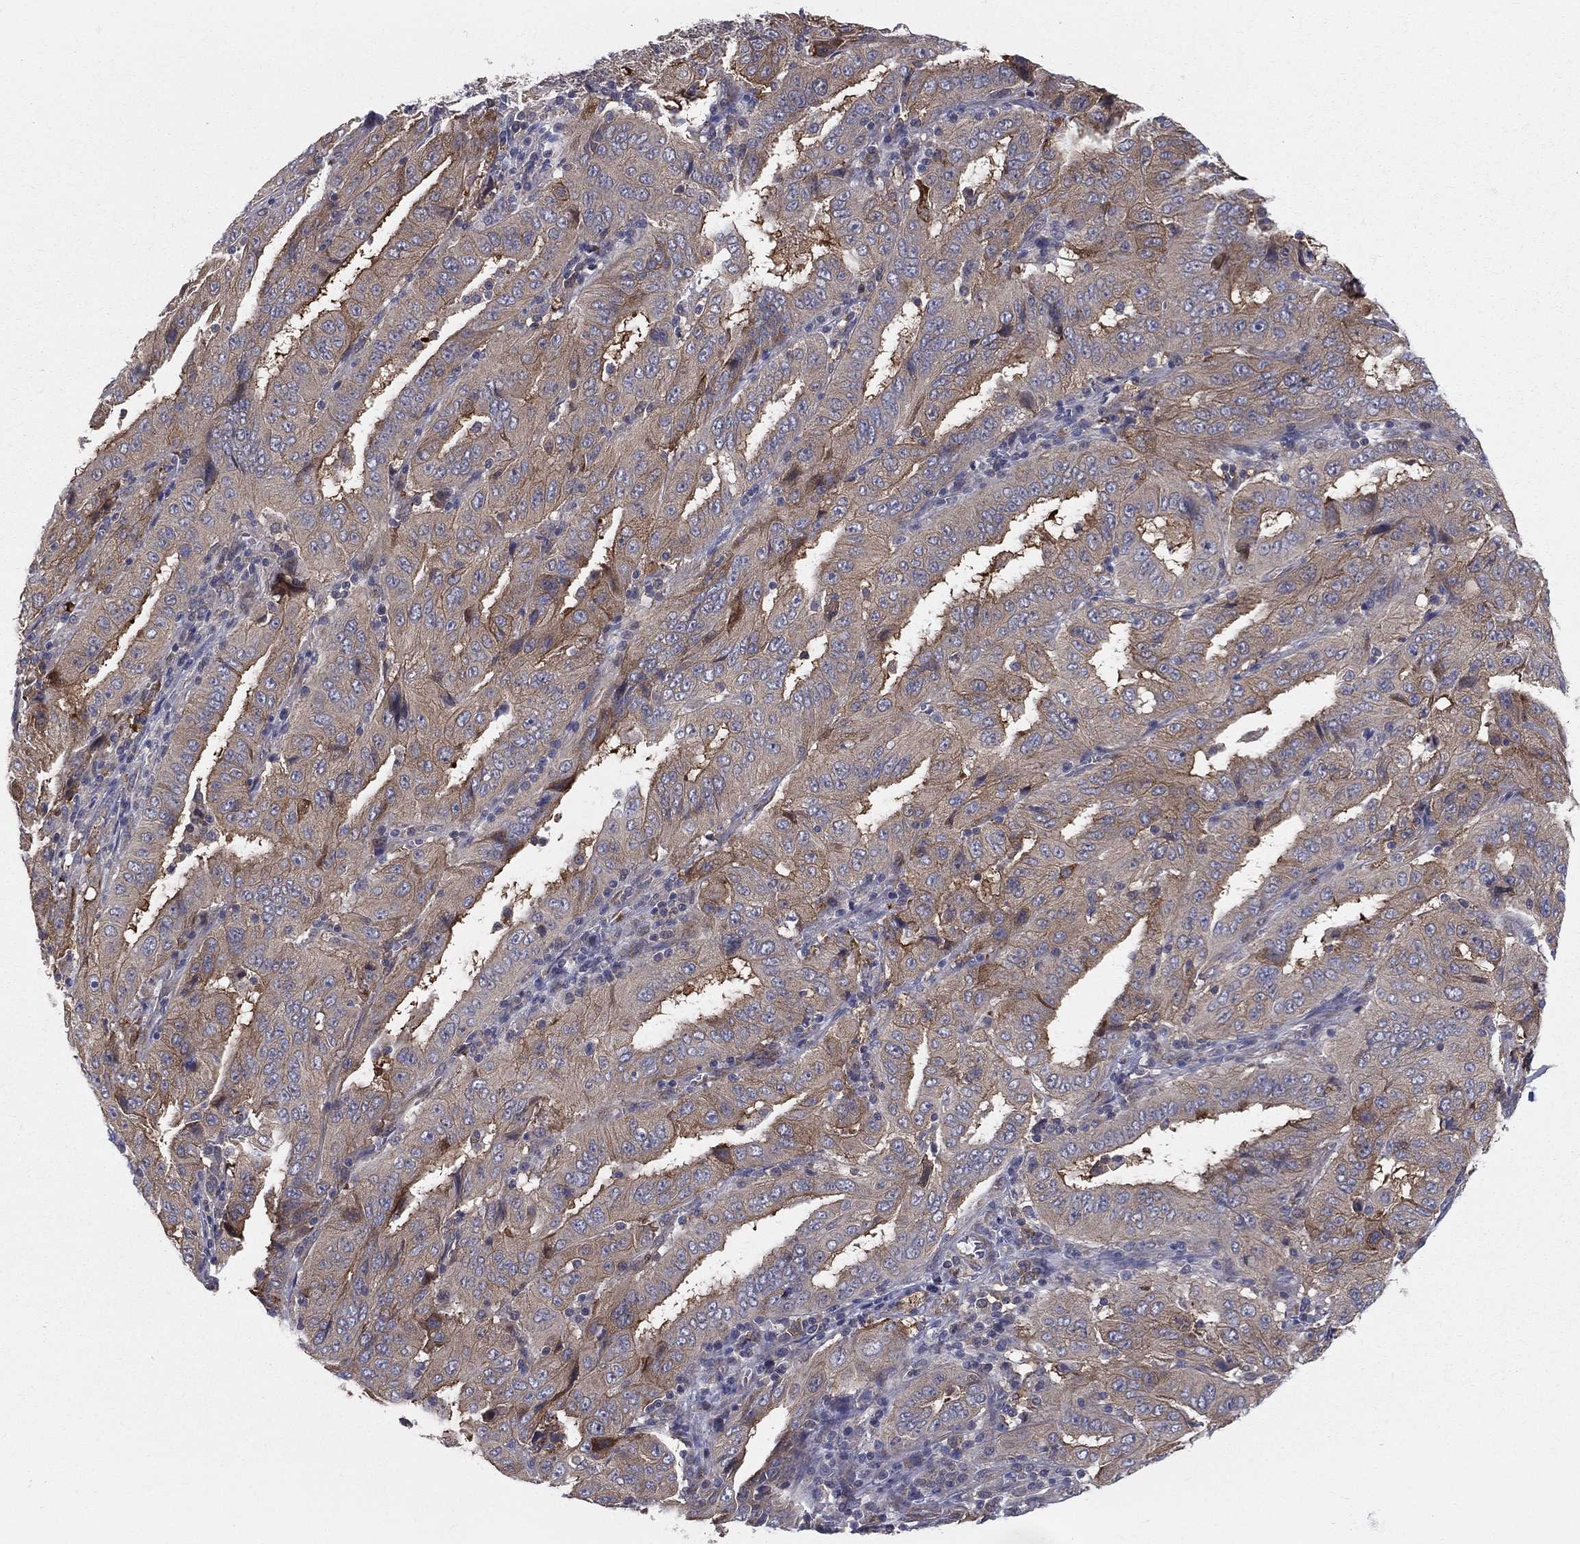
{"staining": {"intensity": "strong", "quantity": "25%-75%", "location": "cytoplasmic/membranous"}, "tissue": "pancreatic cancer", "cell_type": "Tumor cells", "image_type": "cancer", "snomed": [{"axis": "morphology", "description": "Adenocarcinoma, NOS"}, {"axis": "topography", "description": "Pancreas"}], "caption": "Pancreatic cancer stained for a protein demonstrates strong cytoplasmic/membranous positivity in tumor cells.", "gene": "POMZP3", "patient": {"sex": "male", "age": 63}}